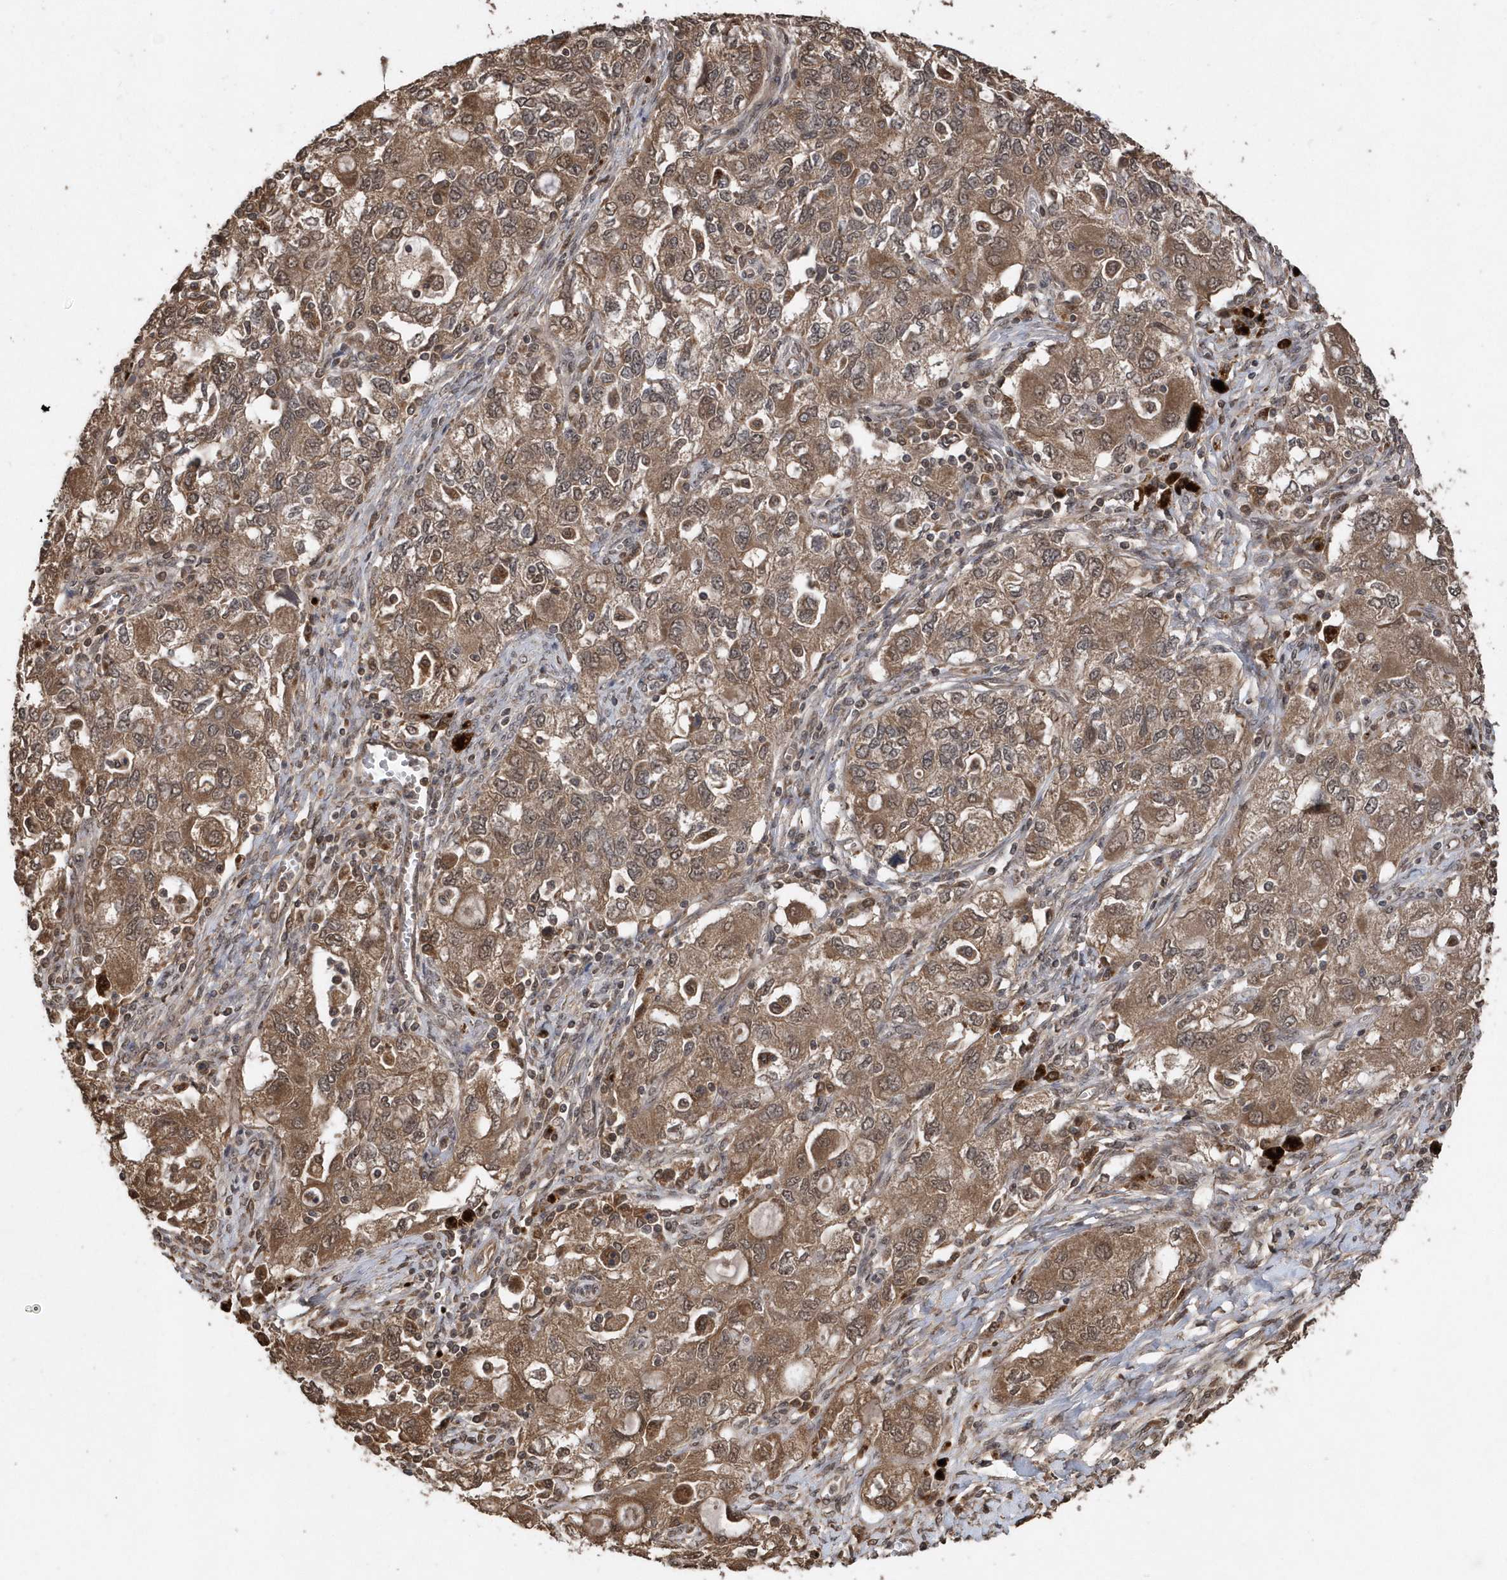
{"staining": {"intensity": "moderate", "quantity": ">75%", "location": "cytoplasmic/membranous"}, "tissue": "ovarian cancer", "cell_type": "Tumor cells", "image_type": "cancer", "snomed": [{"axis": "morphology", "description": "Carcinoma, NOS"}, {"axis": "morphology", "description": "Cystadenocarcinoma, serous, NOS"}, {"axis": "topography", "description": "Ovary"}], "caption": "A photomicrograph of ovarian cancer (serous cystadenocarcinoma) stained for a protein reveals moderate cytoplasmic/membranous brown staining in tumor cells. Ihc stains the protein of interest in brown and the nuclei are stained blue.", "gene": "WASHC5", "patient": {"sex": "female", "age": 69}}